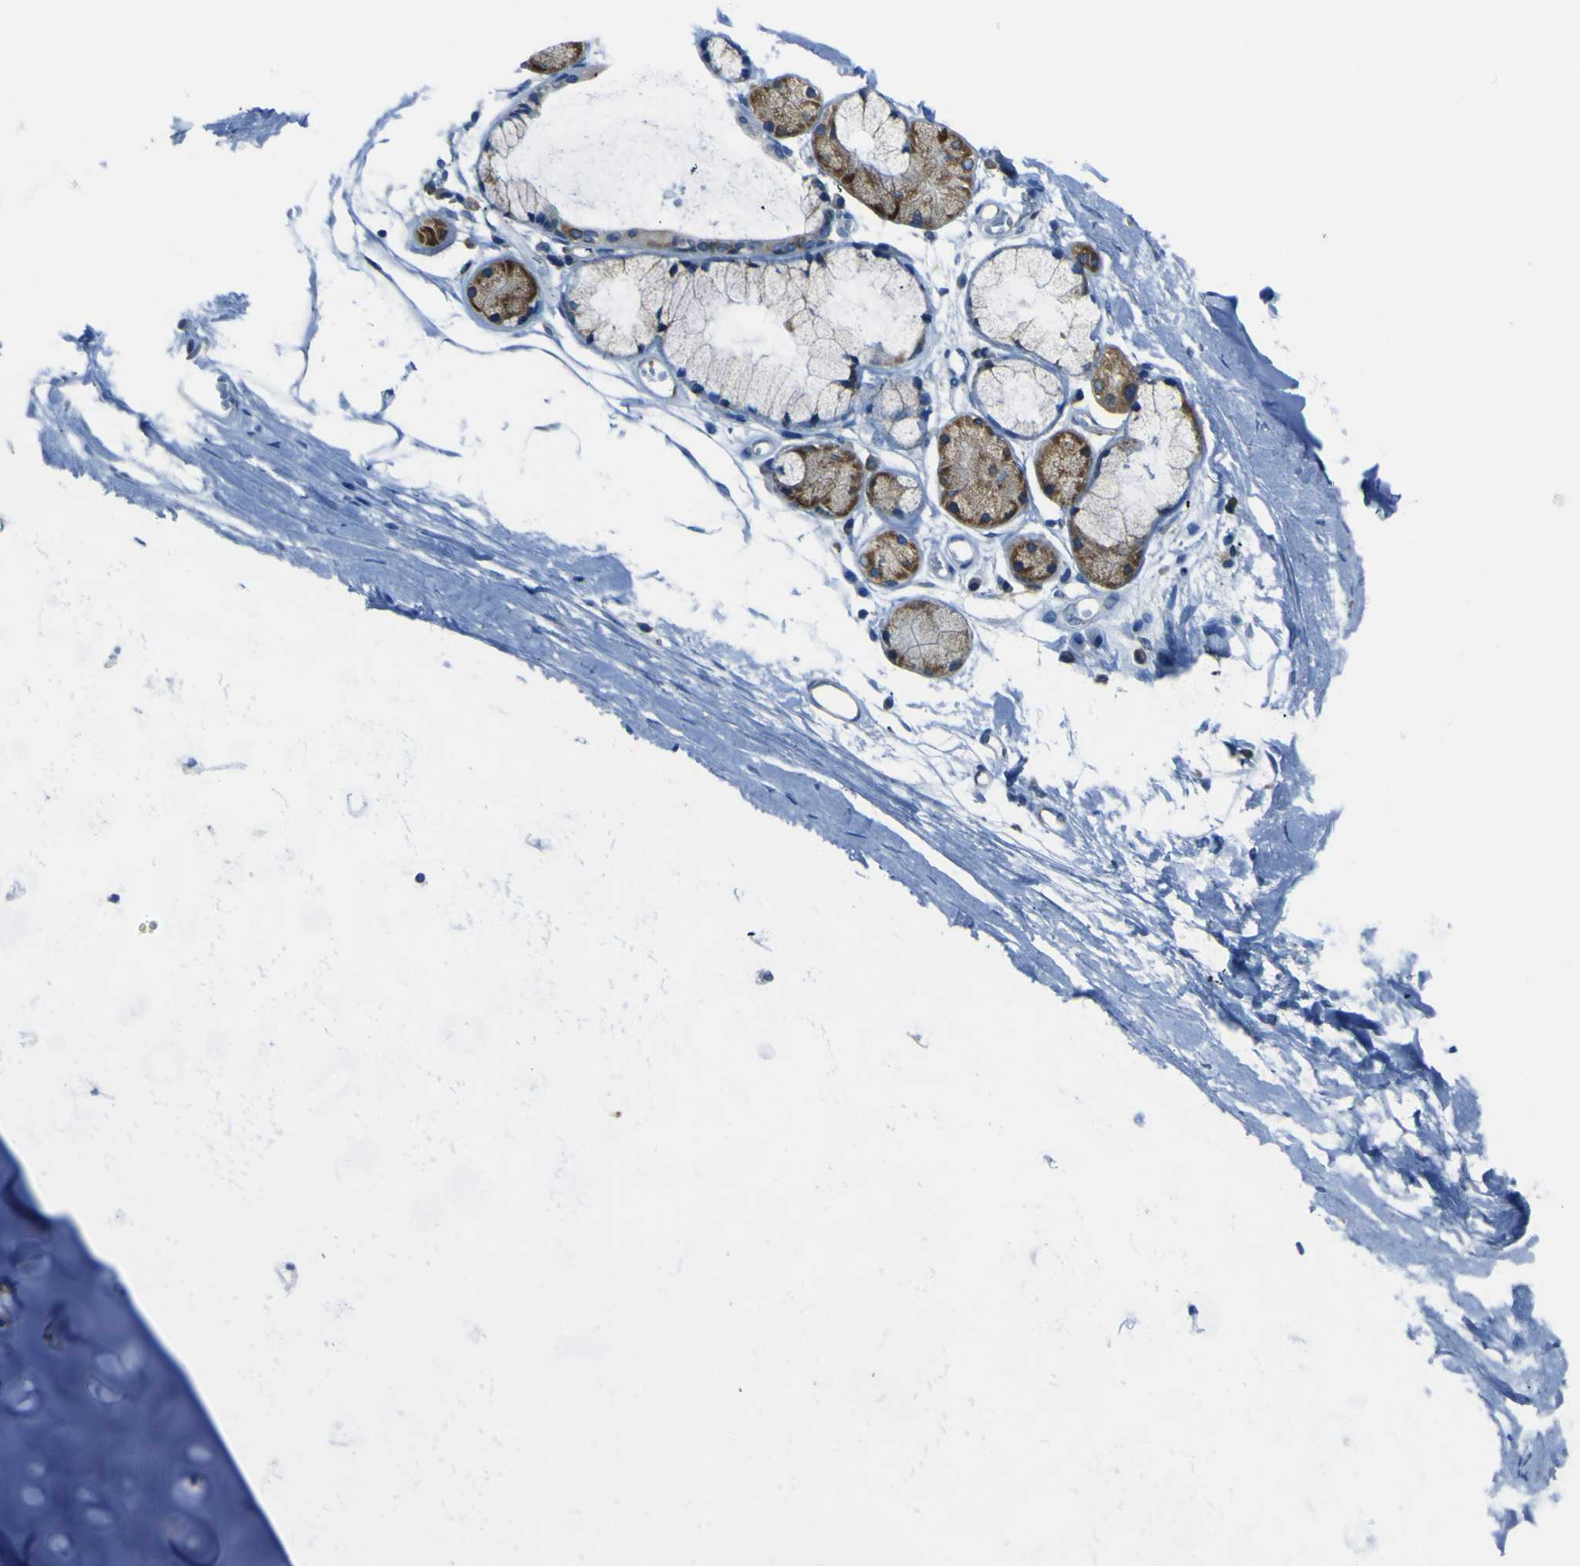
{"staining": {"intensity": "negative", "quantity": "none", "location": "none"}, "tissue": "adipose tissue", "cell_type": "Adipocytes", "image_type": "normal", "snomed": [{"axis": "morphology", "description": "Normal tissue, NOS"}, {"axis": "topography", "description": "Bronchus"}], "caption": "An immunohistochemistry histopathology image of unremarkable adipose tissue is shown. There is no staining in adipocytes of adipose tissue.", "gene": "STIM1", "patient": {"sex": "female", "age": 73}}